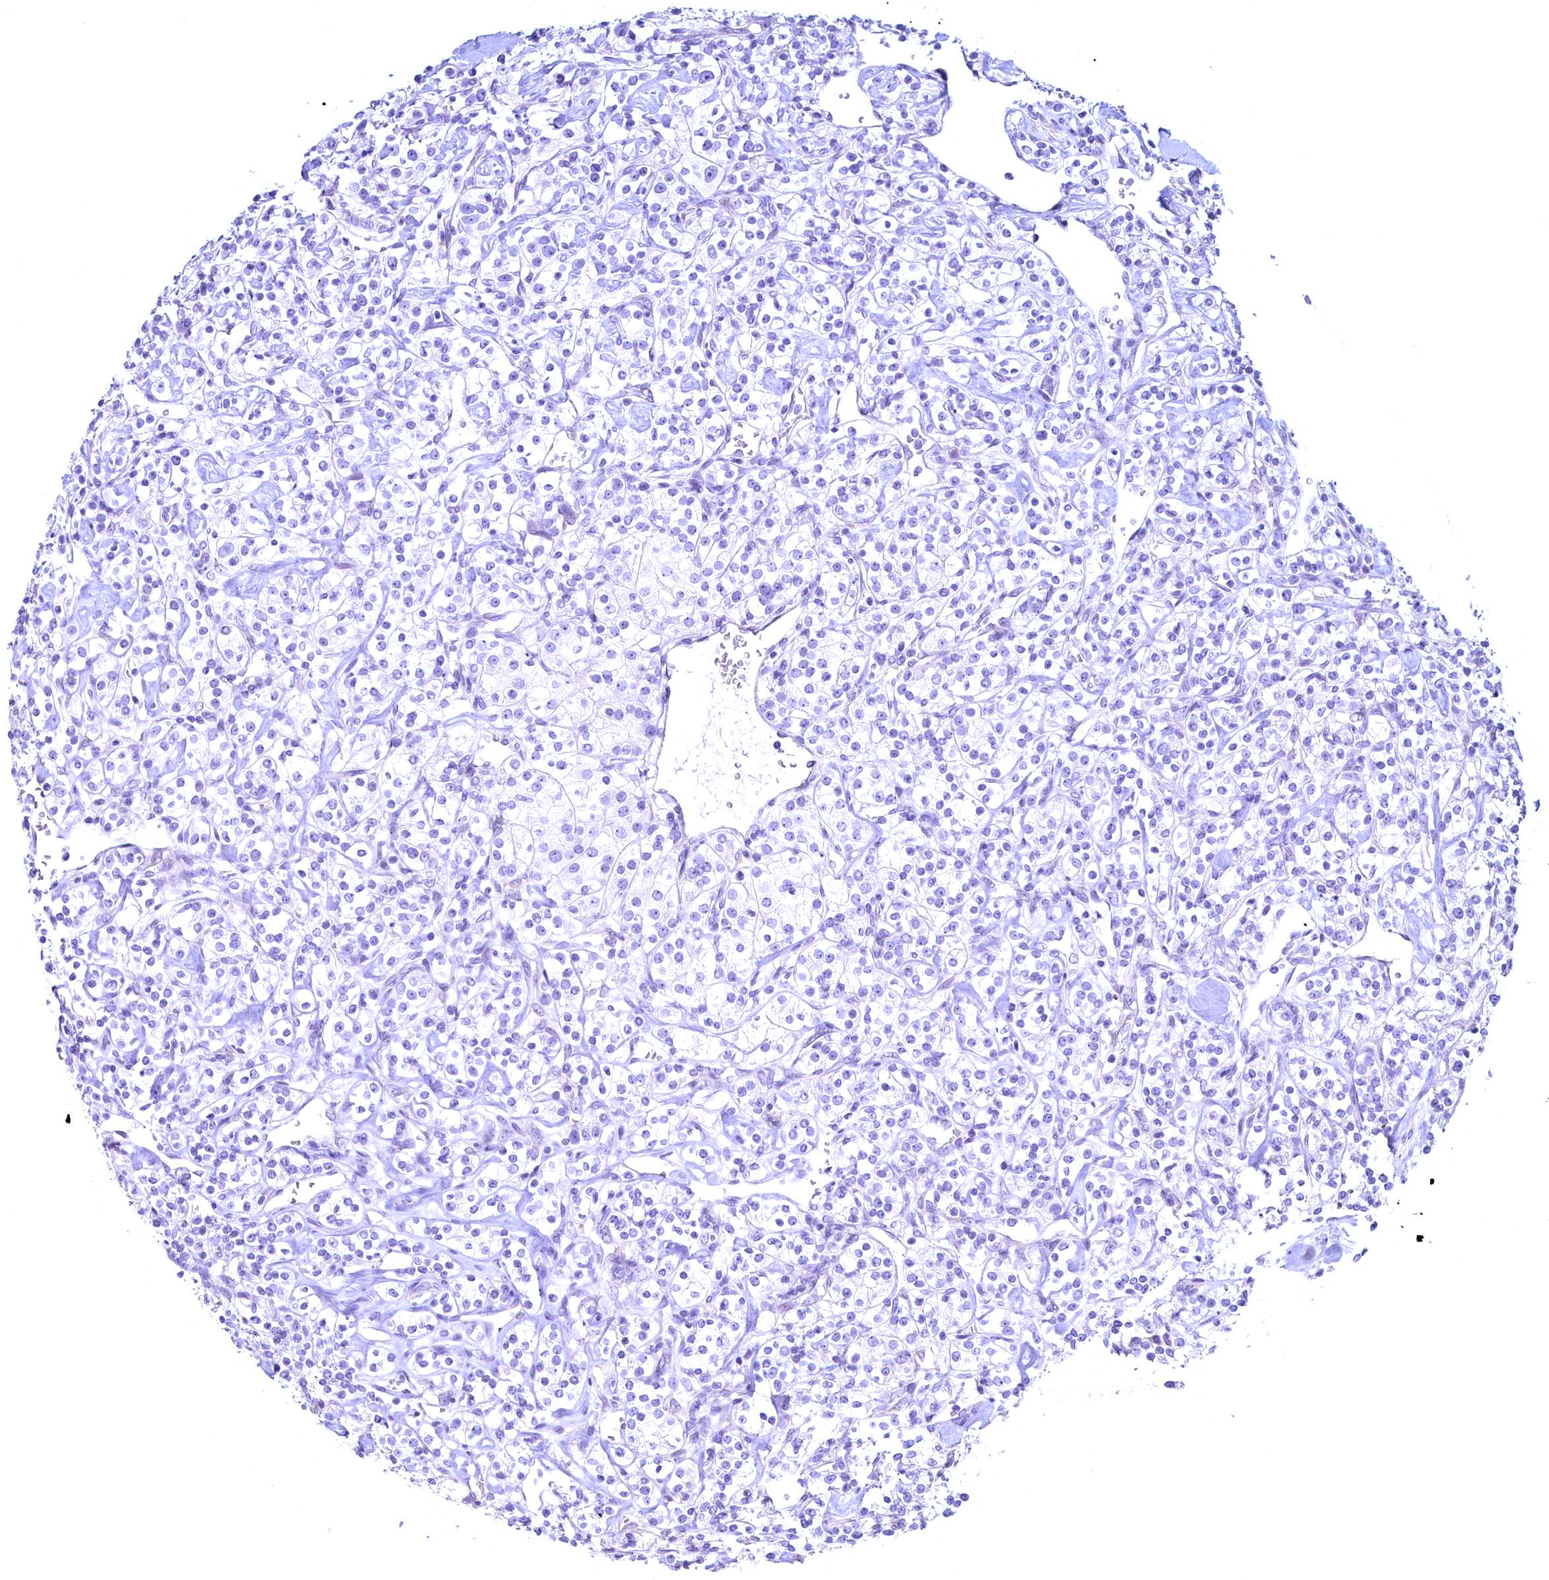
{"staining": {"intensity": "negative", "quantity": "none", "location": "none"}, "tissue": "renal cancer", "cell_type": "Tumor cells", "image_type": "cancer", "snomed": [{"axis": "morphology", "description": "Adenocarcinoma, NOS"}, {"axis": "topography", "description": "Kidney"}], "caption": "Renal cancer (adenocarcinoma) stained for a protein using immunohistochemistry (IHC) displays no staining tumor cells.", "gene": "MAP1LC3A", "patient": {"sex": "male", "age": 77}}